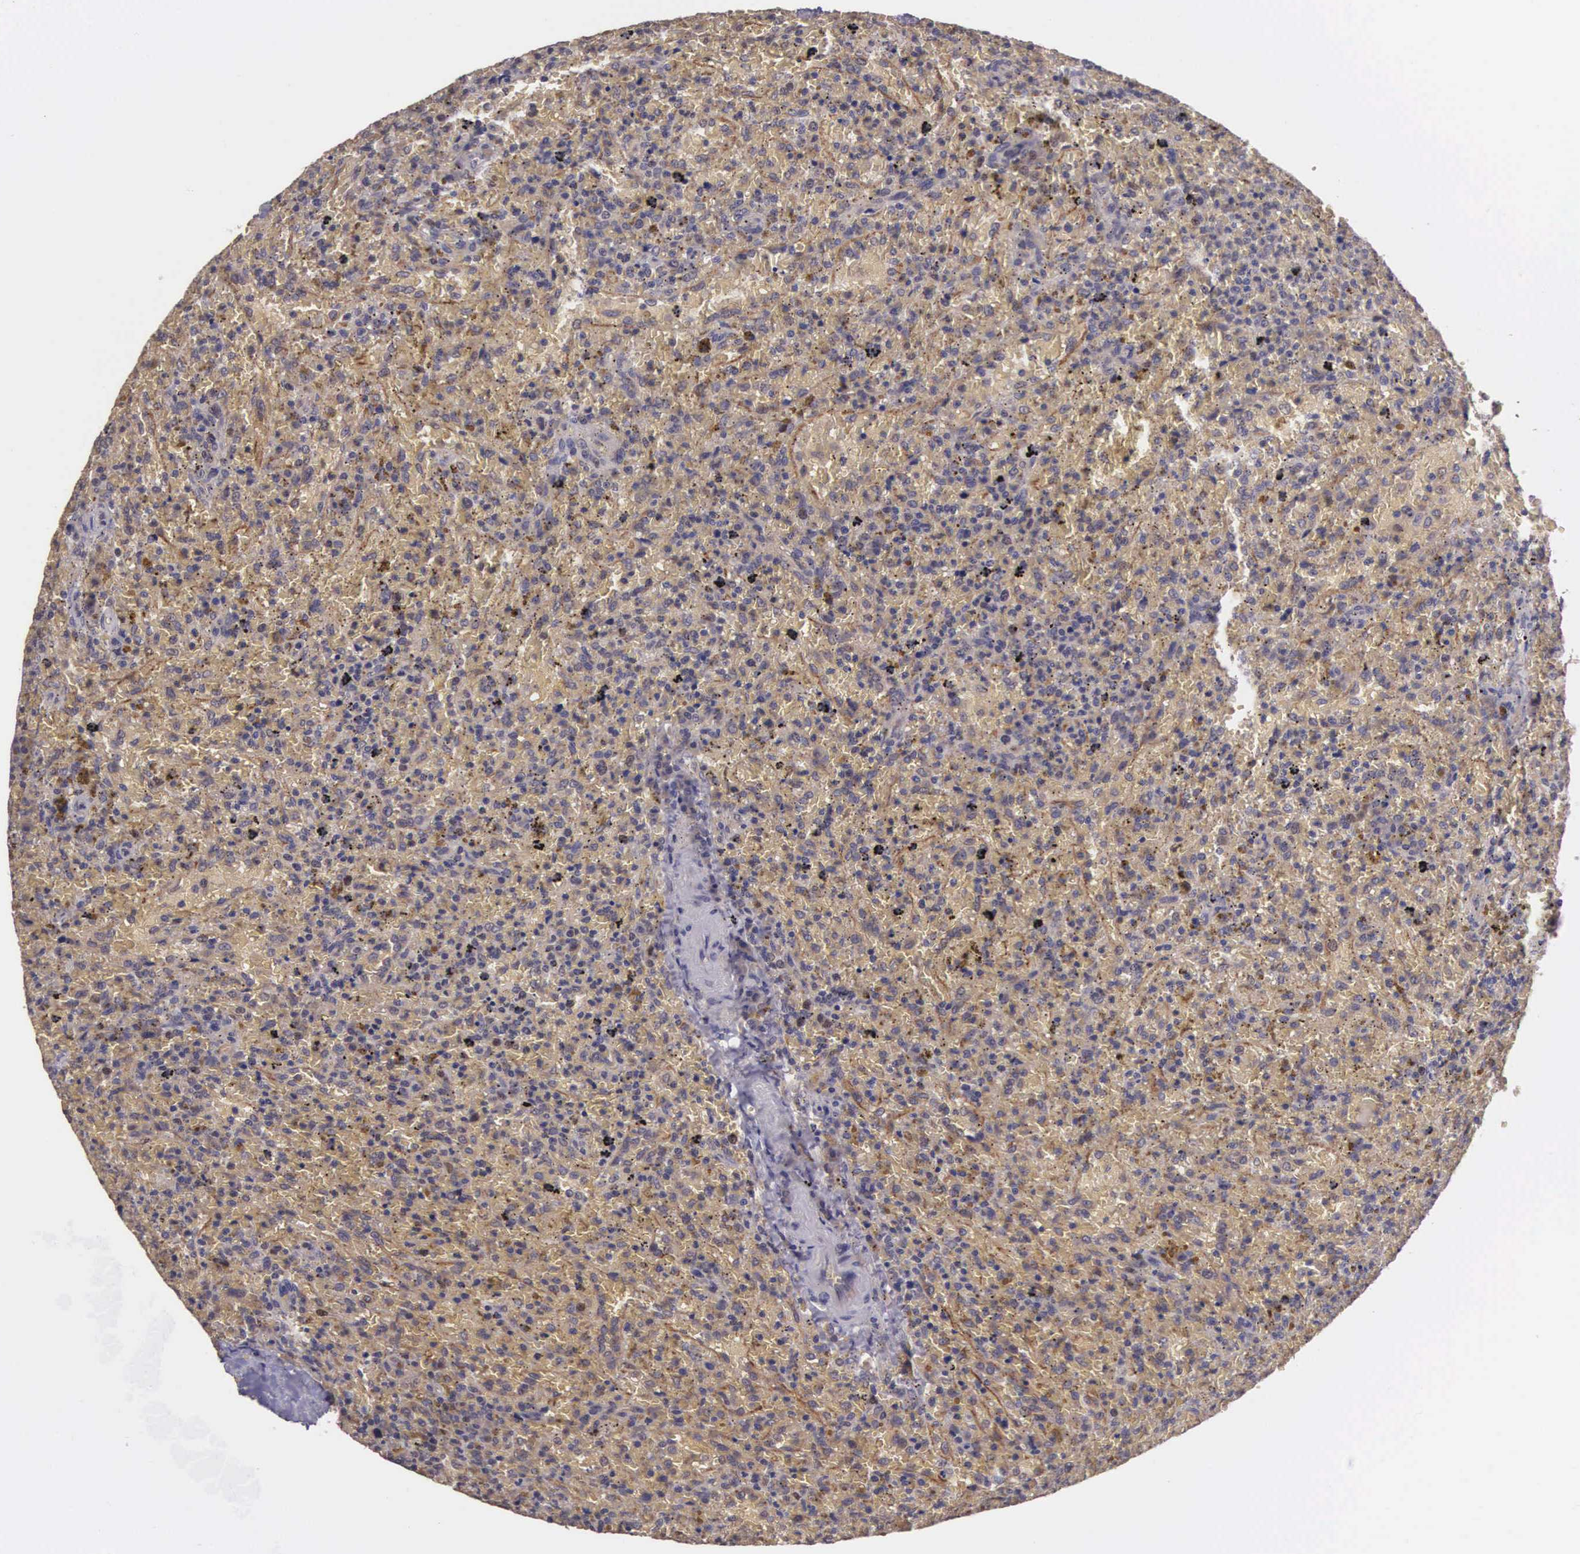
{"staining": {"intensity": "weak", "quantity": "<25%", "location": "nuclear"}, "tissue": "lymphoma", "cell_type": "Tumor cells", "image_type": "cancer", "snomed": [{"axis": "morphology", "description": "Malignant lymphoma, non-Hodgkin's type, High grade"}, {"axis": "topography", "description": "Spleen"}, {"axis": "topography", "description": "Lymph node"}], "caption": "DAB (3,3'-diaminobenzidine) immunohistochemical staining of malignant lymphoma, non-Hodgkin's type (high-grade) exhibits no significant staining in tumor cells.", "gene": "CDC45", "patient": {"sex": "female", "age": 70}}